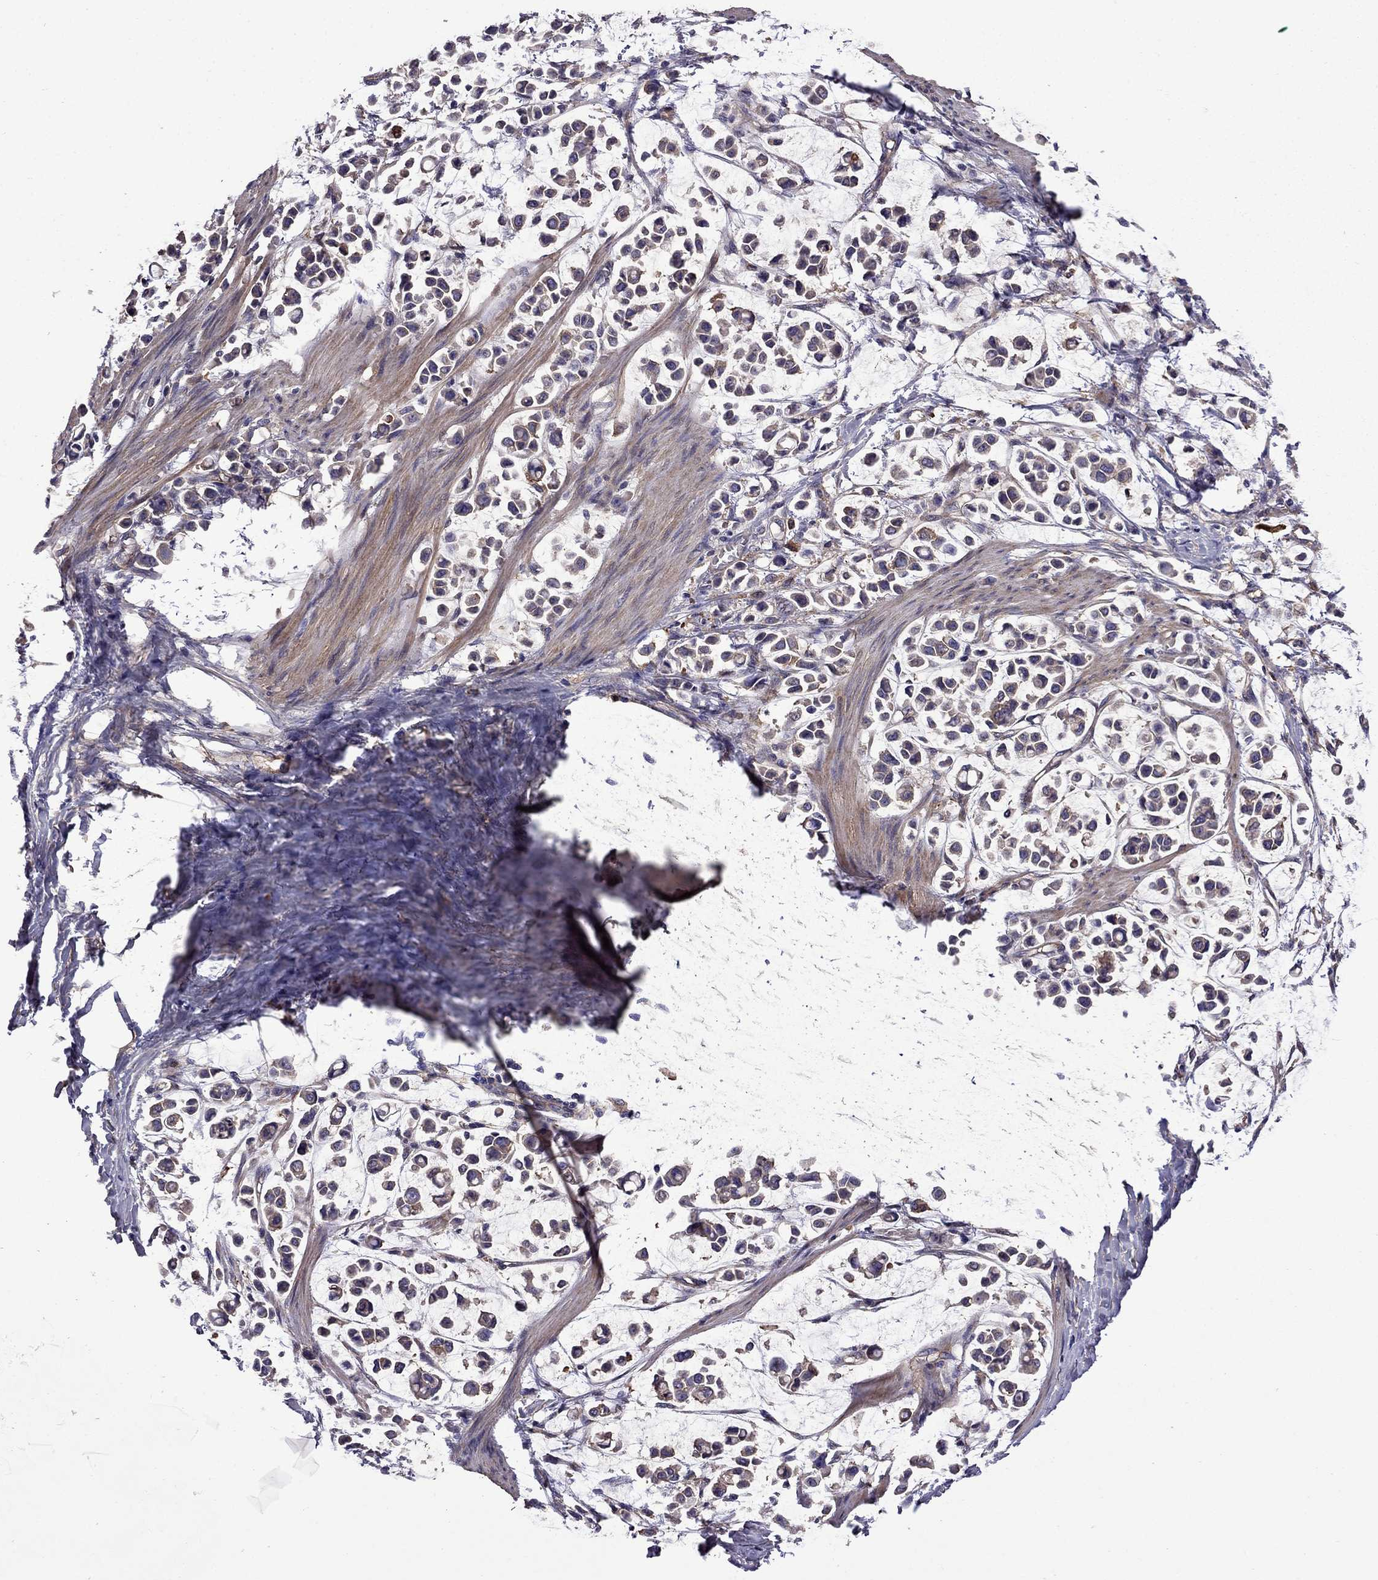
{"staining": {"intensity": "weak", "quantity": "25%-75%", "location": "cytoplasmic/membranous"}, "tissue": "stomach cancer", "cell_type": "Tumor cells", "image_type": "cancer", "snomed": [{"axis": "morphology", "description": "Adenocarcinoma, NOS"}, {"axis": "topography", "description": "Stomach"}], "caption": "Immunohistochemistry of human stomach adenocarcinoma exhibits low levels of weak cytoplasmic/membranous expression in about 25%-75% of tumor cells. Immunohistochemistry stains the protein in brown and the nuclei are stained blue.", "gene": "ITGB1", "patient": {"sex": "male", "age": 82}}